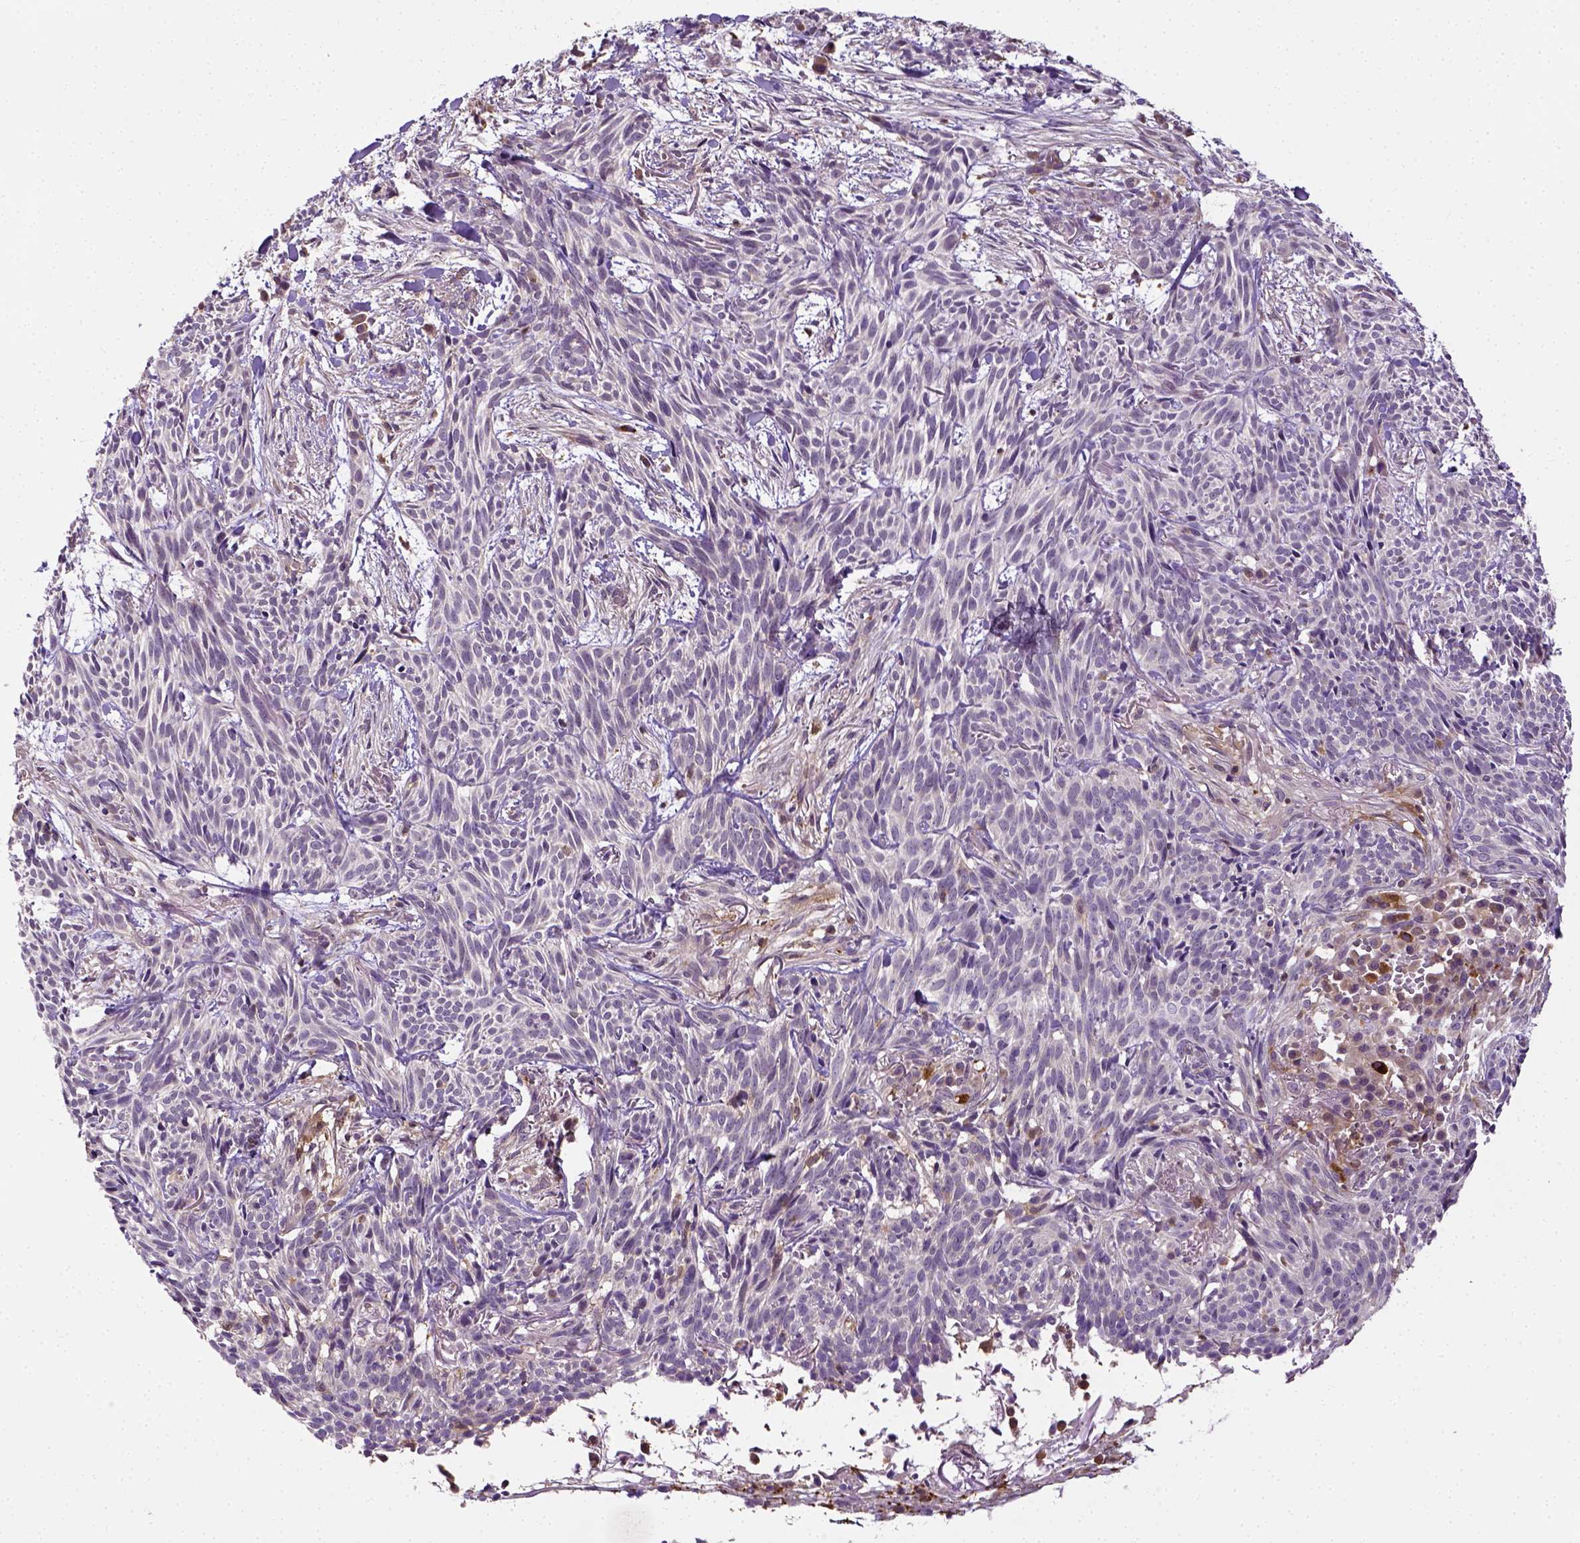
{"staining": {"intensity": "negative", "quantity": "none", "location": "none"}, "tissue": "skin cancer", "cell_type": "Tumor cells", "image_type": "cancer", "snomed": [{"axis": "morphology", "description": "Basal cell carcinoma"}, {"axis": "topography", "description": "Skin"}], "caption": "Human skin cancer stained for a protein using IHC exhibits no expression in tumor cells.", "gene": "MATK", "patient": {"sex": "male", "age": 71}}